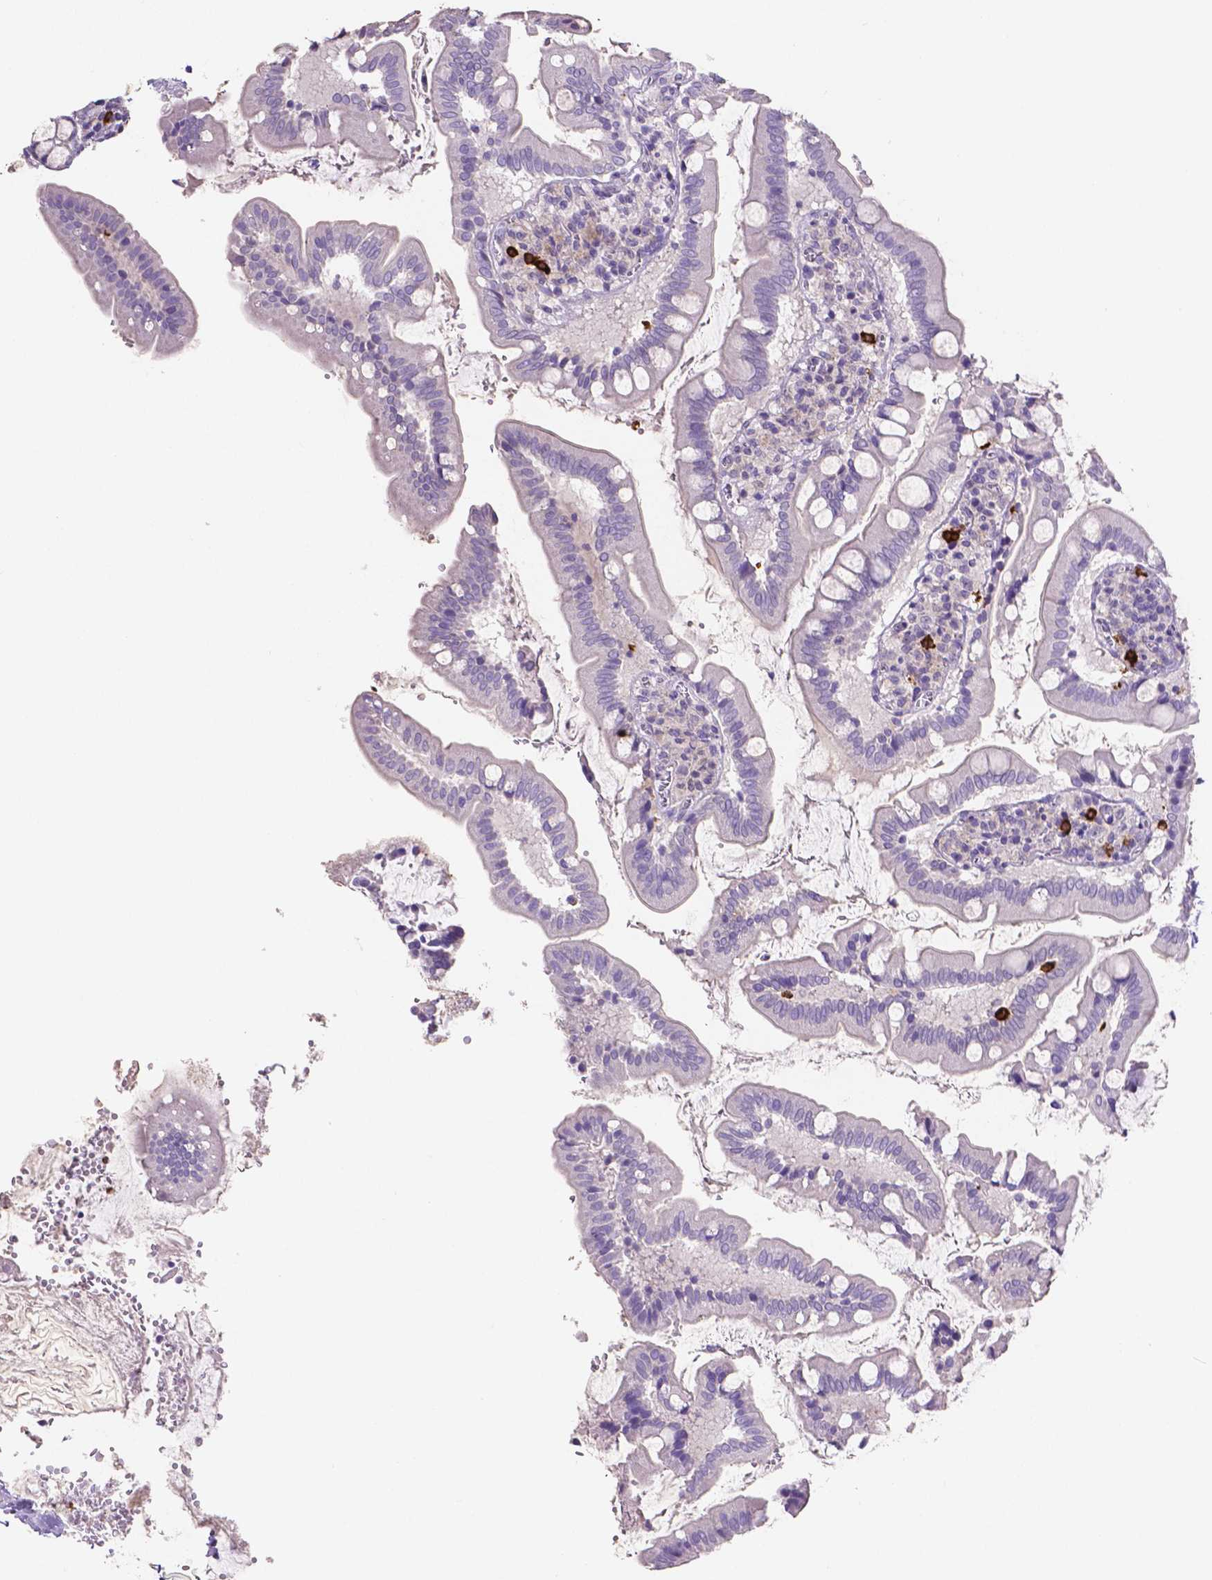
{"staining": {"intensity": "negative", "quantity": "none", "location": "none"}, "tissue": "small intestine", "cell_type": "Glandular cells", "image_type": "normal", "snomed": [{"axis": "morphology", "description": "Normal tissue, NOS"}, {"axis": "topography", "description": "Small intestine"}], "caption": "This histopathology image is of normal small intestine stained with immunohistochemistry to label a protein in brown with the nuclei are counter-stained blue. There is no positivity in glandular cells.", "gene": "MMP9", "patient": {"sex": "female", "age": 56}}